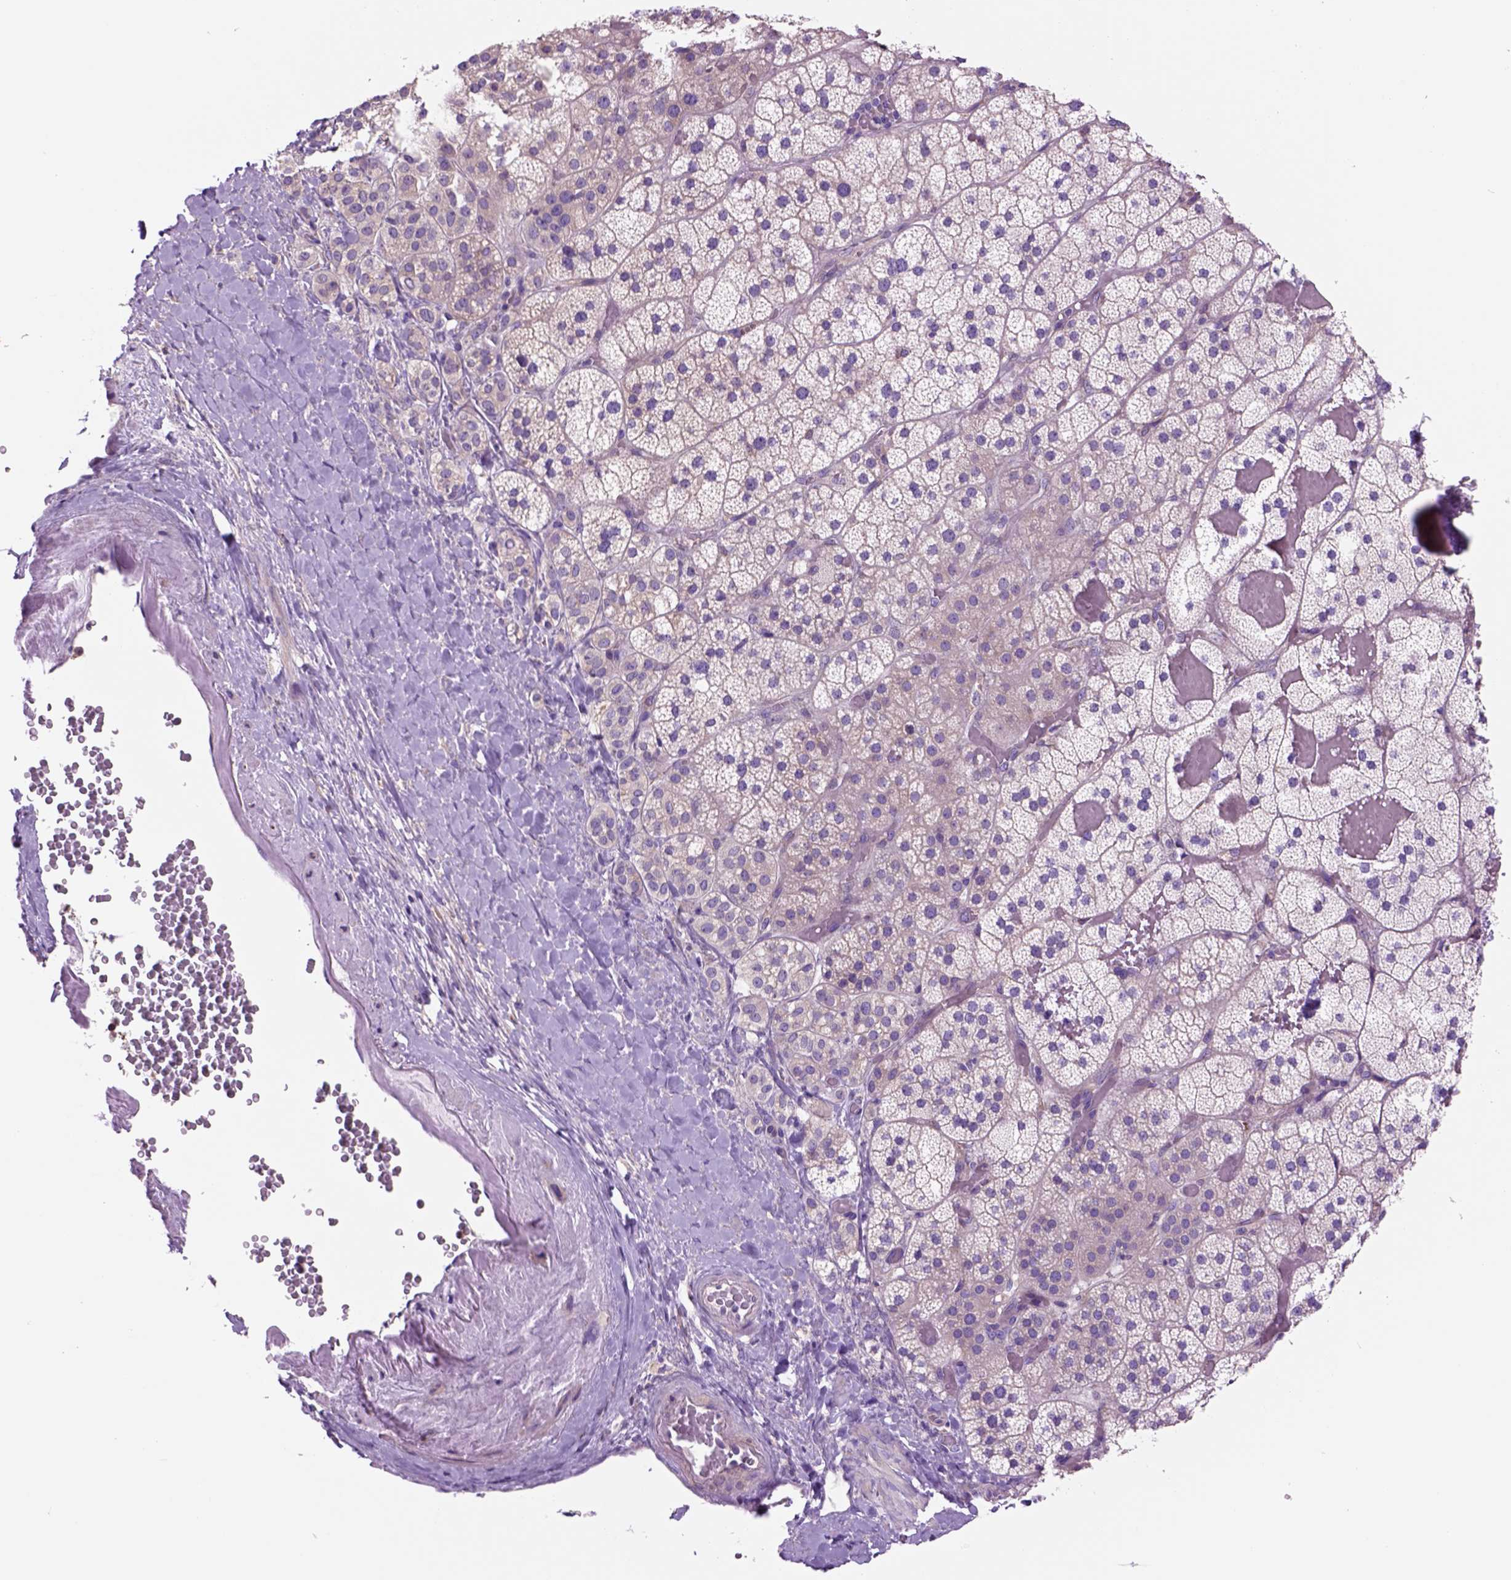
{"staining": {"intensity": "negative", "quantity": "none", "location": "none"}, "tissue": "adrenal gland", "cell_type": "Glandular cells", "image_type": "normal", "snomed": [{"axis": "morphology", "description": "Normal tissue, NOS"}, {"axis": "topography", "description": "Adrenal gland"}], "caption": "Immunohistochemistry (IHC) histopathology image of benign human adrenal gland stained for a protein (brown), which reveals no positivity in glandular cells.", "gene": "PIAS3", "patient": {"sex": "male", "age": 57}}